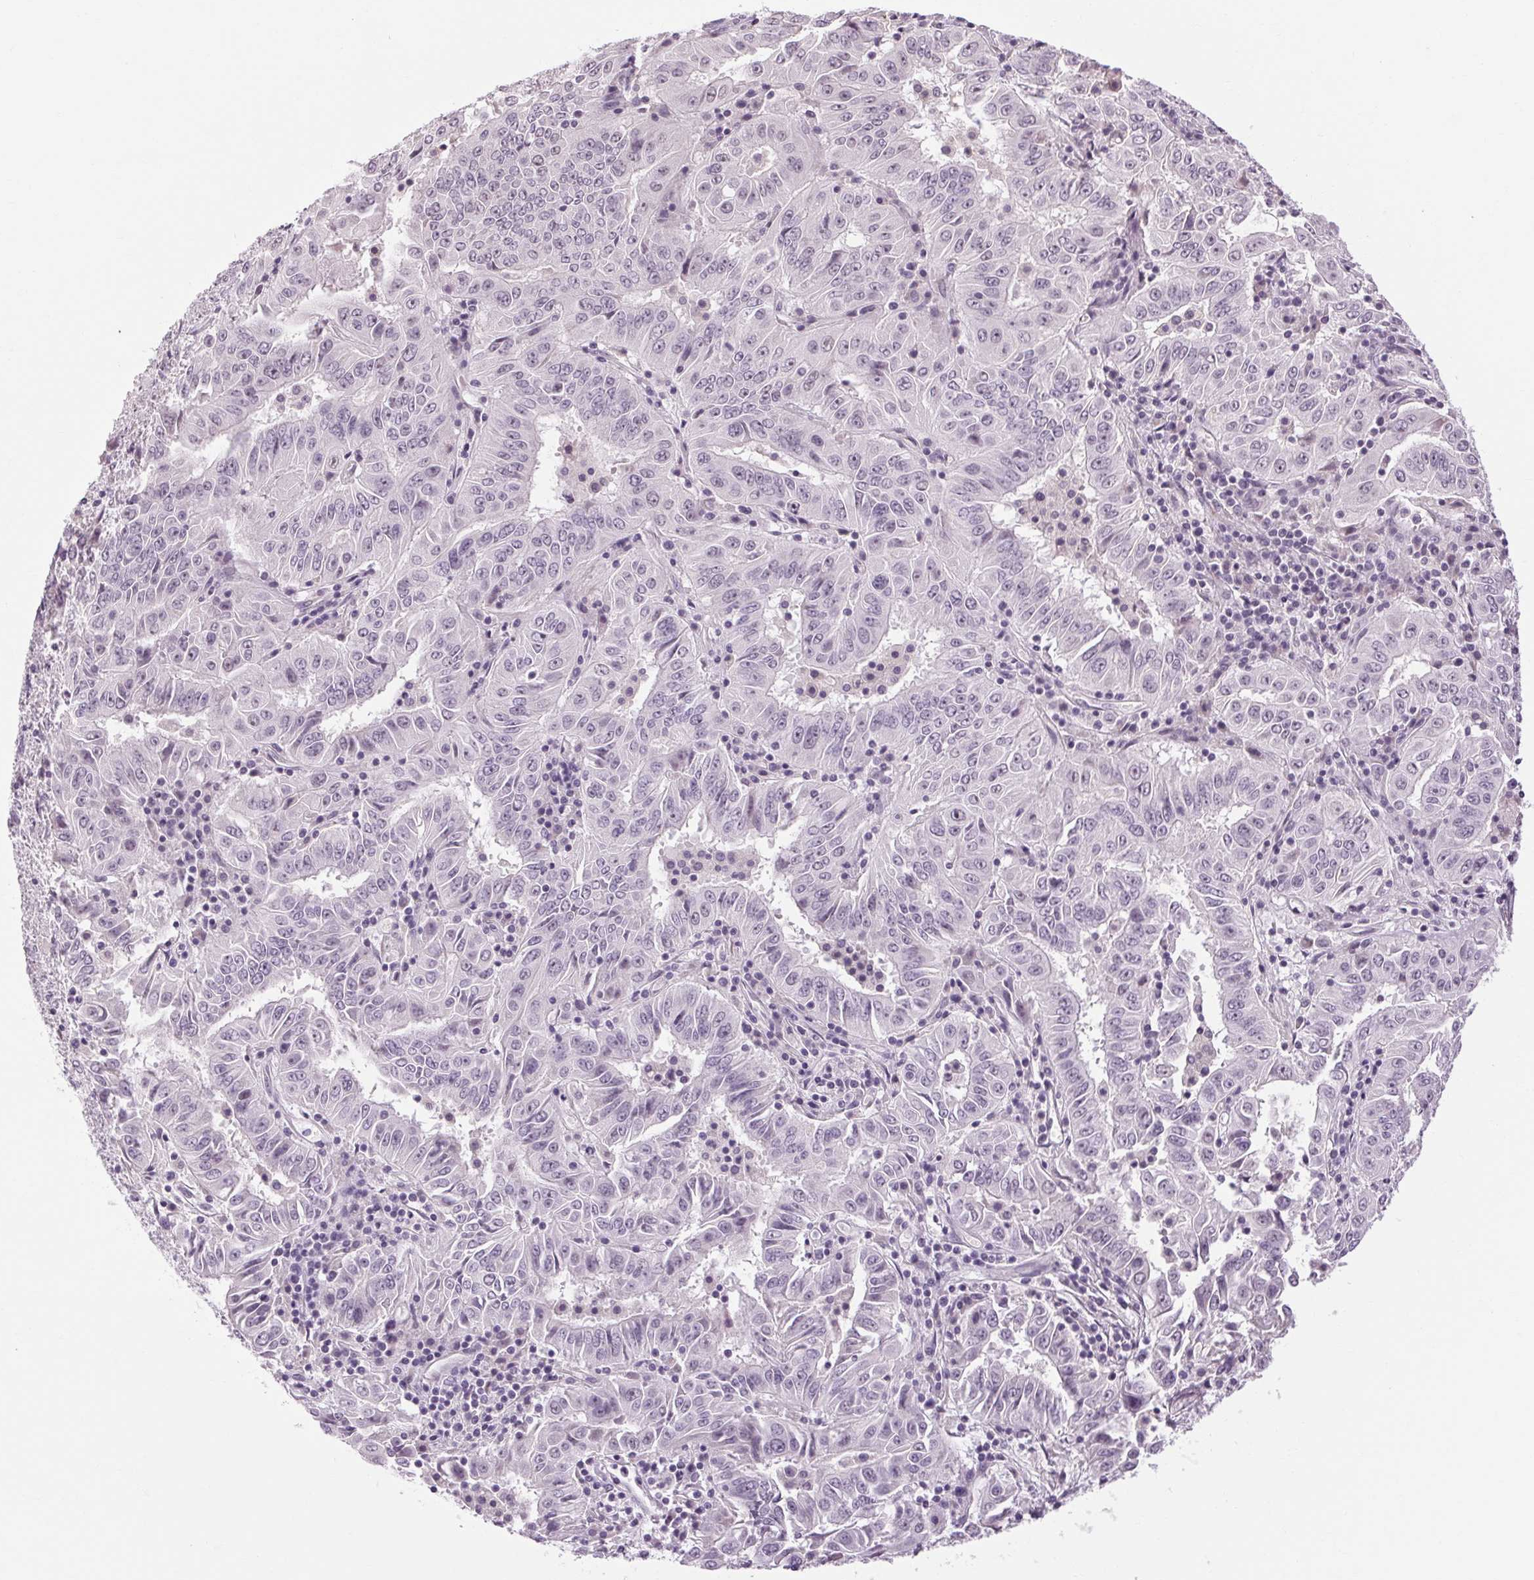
{"staining": {"intensity": "negative", "quantity": "none", "location": "none"}, "tissue": "pancreatic cancer", "cell_type": "Tumor cells", "image_type": "cancer", "snomed": [{"axis": "morphology", "description": "Adenocarcinoma, NOS"}, {"axis": "topography", "description": "Pancreas"}], "caption": "Human pancreatic cancer stained for a protein using IHC demonstrates no staining in tumor cells.", "gene": "KLHL40", "patient": {"sex": "male", "age": 63}}